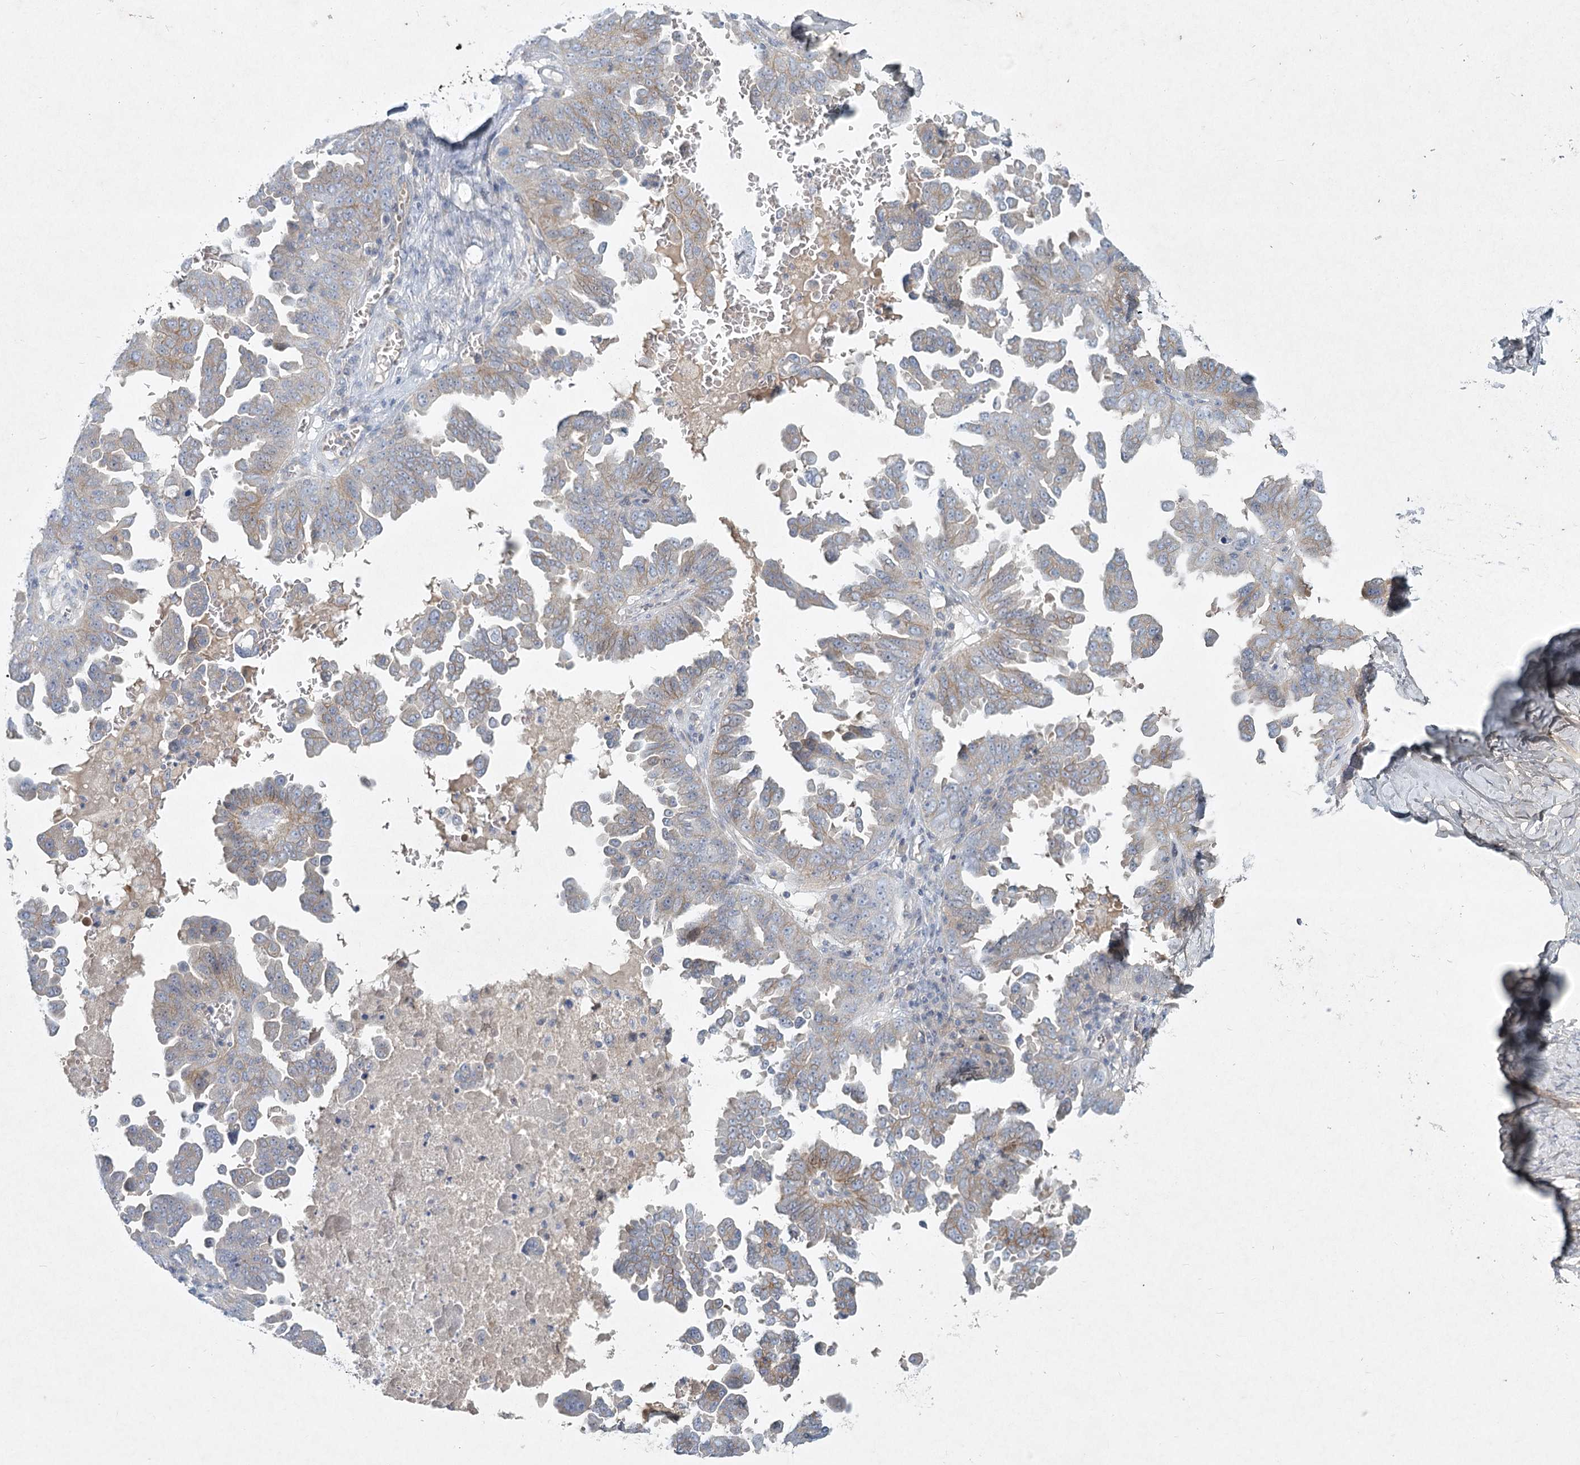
{"staining": {"intensity": "weak", "quantity": "25%-75%", "location": "cytoplasmic/membranous"}, "tissue": "ovarian cancer", "cell_type": "Tumor cells", "image_type": "cancer", "snomed": [{"axis": "morphology", "description": "Carcinoma, endometroid"}, {"axis": "topography", "description": "Ovary"}], "caption": "Endometroid carcinoma (ovarian) tissue reveals weak cytoplasmic/membranous expression in approximately 25%-75% of tumor cells, visualized by immunohistochemistry.", "gene": "DNMBP", "patient": {"sex": "female", "age": 62}}